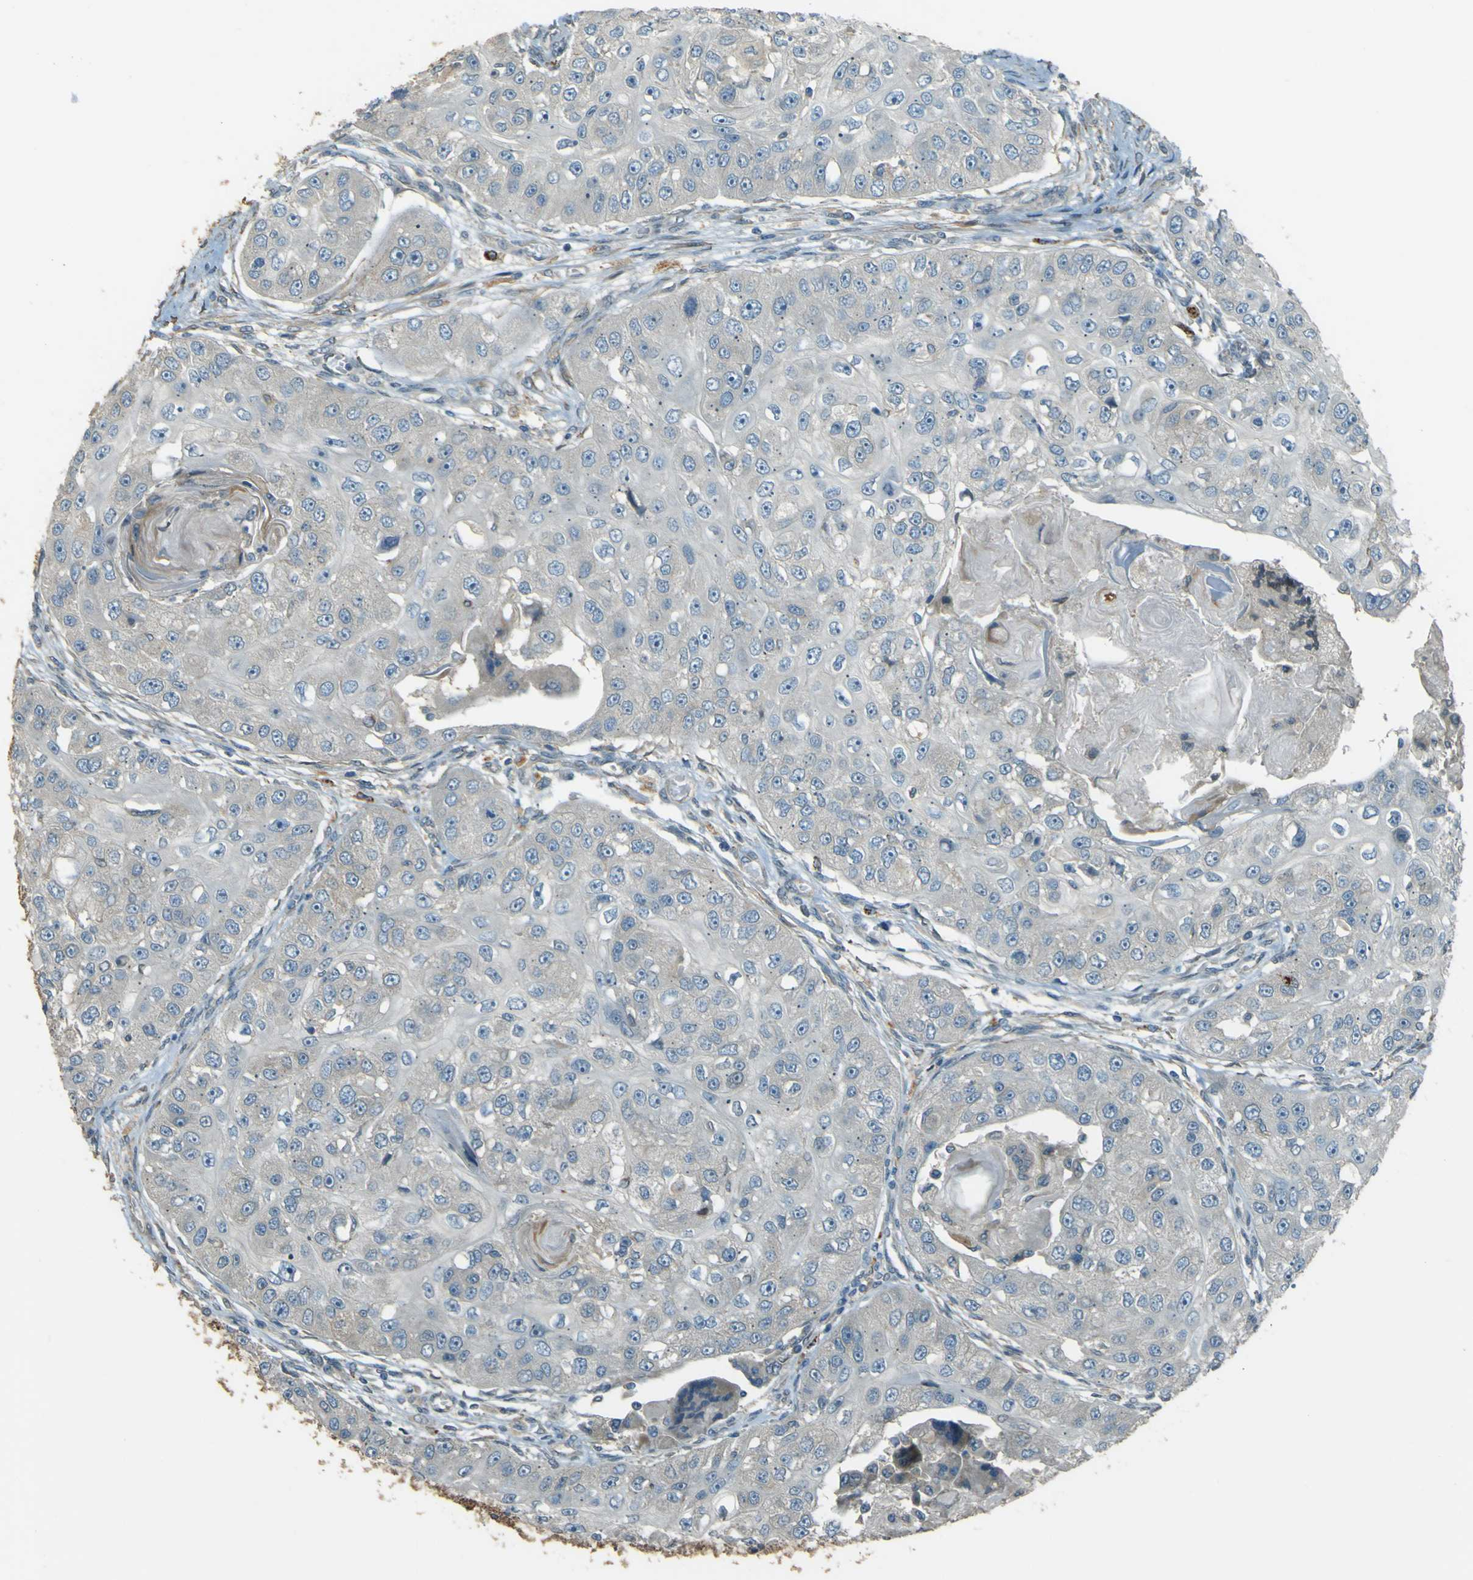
{"staining": {"intensity": "negative", "quantity": "none", "location": "none"}, "tissue": "head and neck cancer", "cell_type": "Tumor cells", "image_type": "cancer", "snomed": [{"axis": "morphology", "description": "Normal tissue, NOS"}, {"axis": "morphology", "description": "Squamous cell carcinoma, NOS"}, {"axis": "topography", "description": "Skeletal muscle"}, {"axis": "topography", "description": "Head-Neck"}], "caption": "Immunohistochemistry (IHC) of squamous cell carcinoma (head and neck) shows no expression in tumor cells.", "gene": "NEXN", "patient": {"sex": "male", "age": 51}}